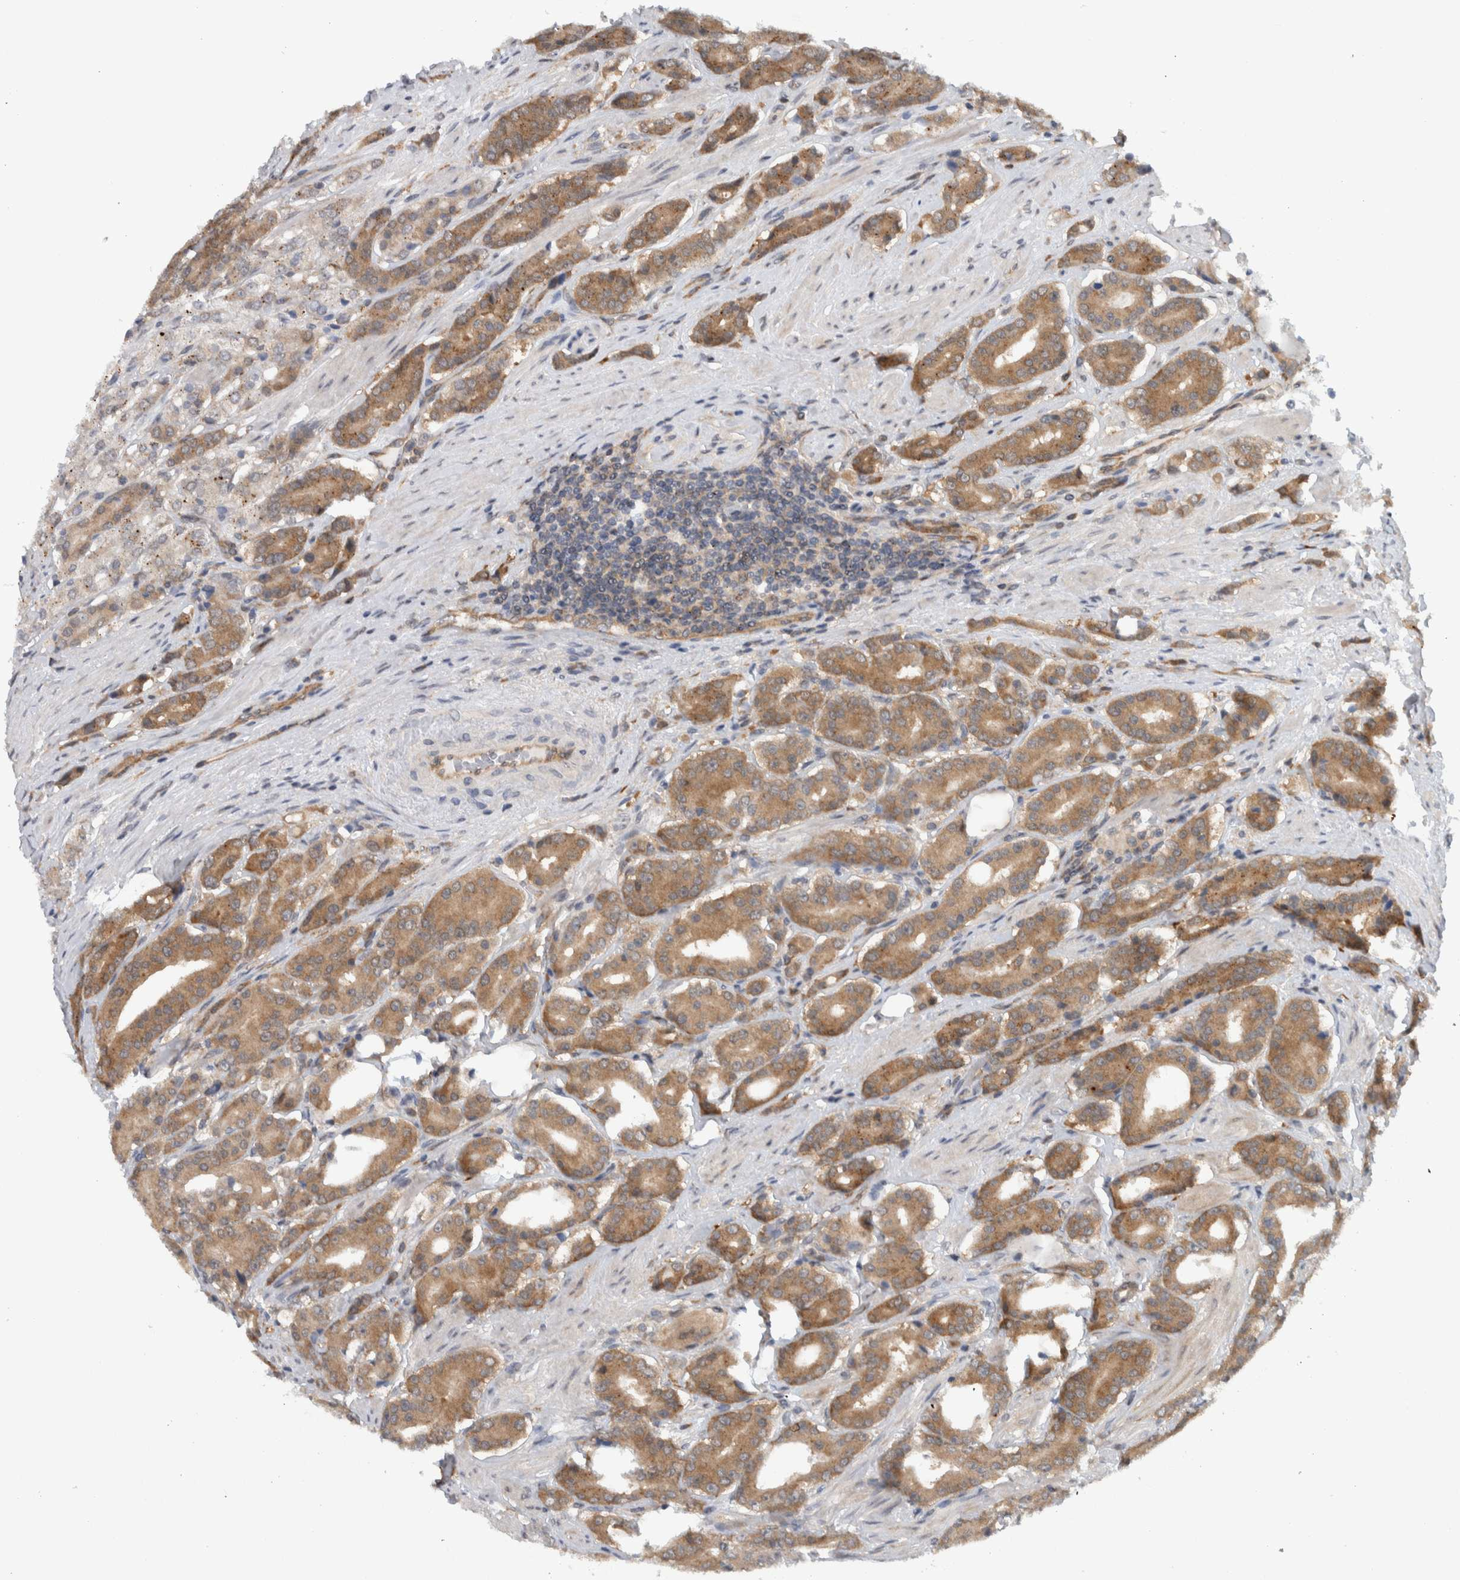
{"staining": {"intensity": "moderate", "quantity": ">75%", "location": "cytoplasmic/membranous"}, "tissue": "prostate cancer", "cell_type": "Tumor cells", "image_type": "cancer", "snomed": [{"axis": "morphology", "description": "Adenocarcinoma, High grade"}, {"axis": "topography", "description": "Prostate"}], "caption": "A histopathology image of high-grade adenocarcinoma (prostate) stained for a protein displays moderate cytoplasmic/membranous brown staining in tumor cells.", "gene": "CCDC43", "patient": {"sex": "male", "age": 71}}